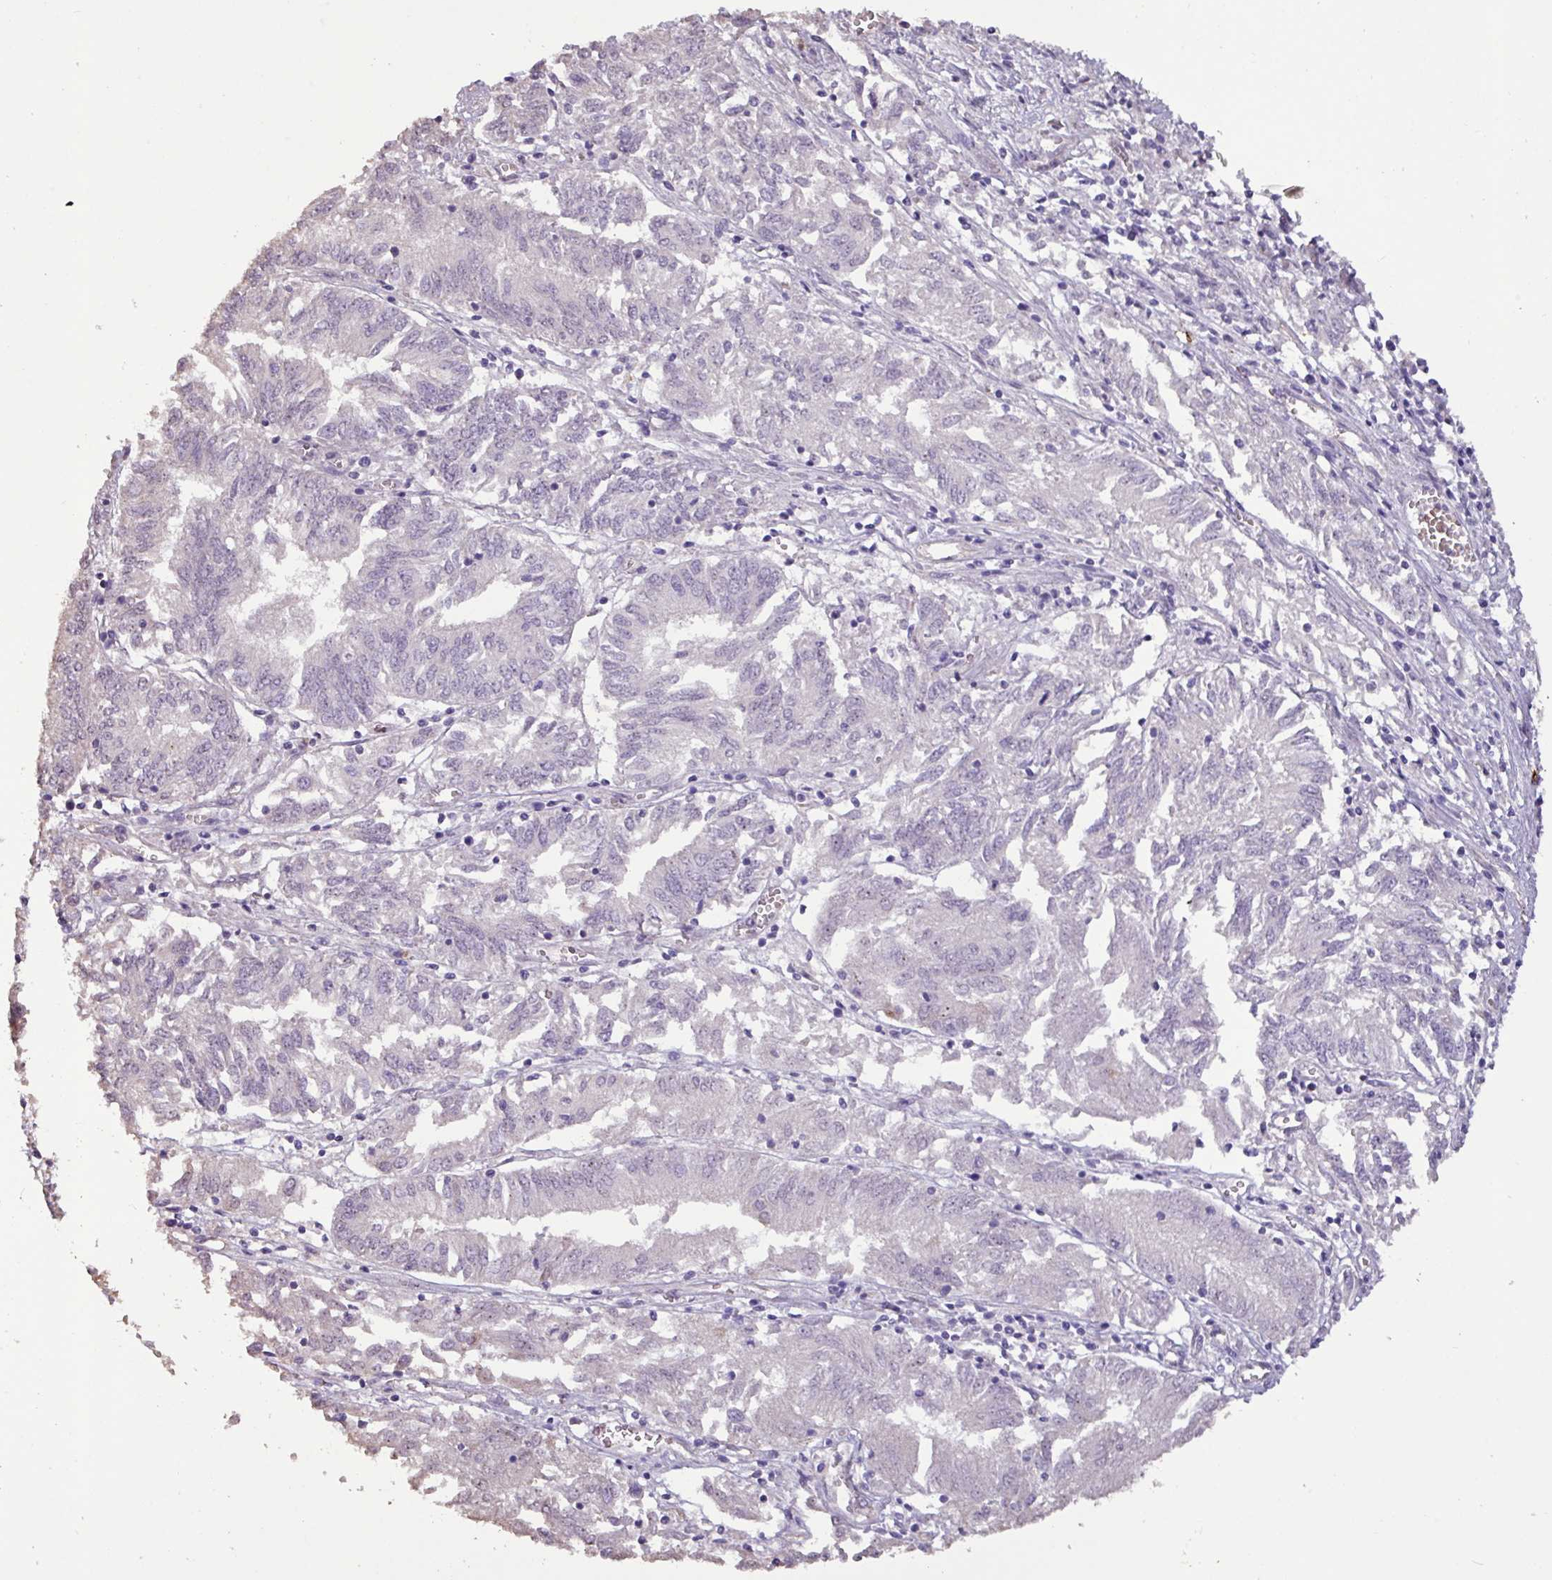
{"staining": {"intensity": "negative", "quantity": "none", "location": "none"}, "tissue": "endometrial cancer", "cell_type": "Tumor cells", "image_type": "cancer", "snomed": [{"axis": "morphology", "description": "Adenocarcinoma, NOS"}, {"axis": "topography", "description": "Endometrium"}], "caption": "IHC image of neoplastic tissue: adenocarcinoma (endometrial) stained with DAB shows no significant protein expression in tumor cells.", "gene": "L3MBTL3", "patient": {"sex": "female", "age": 54}}